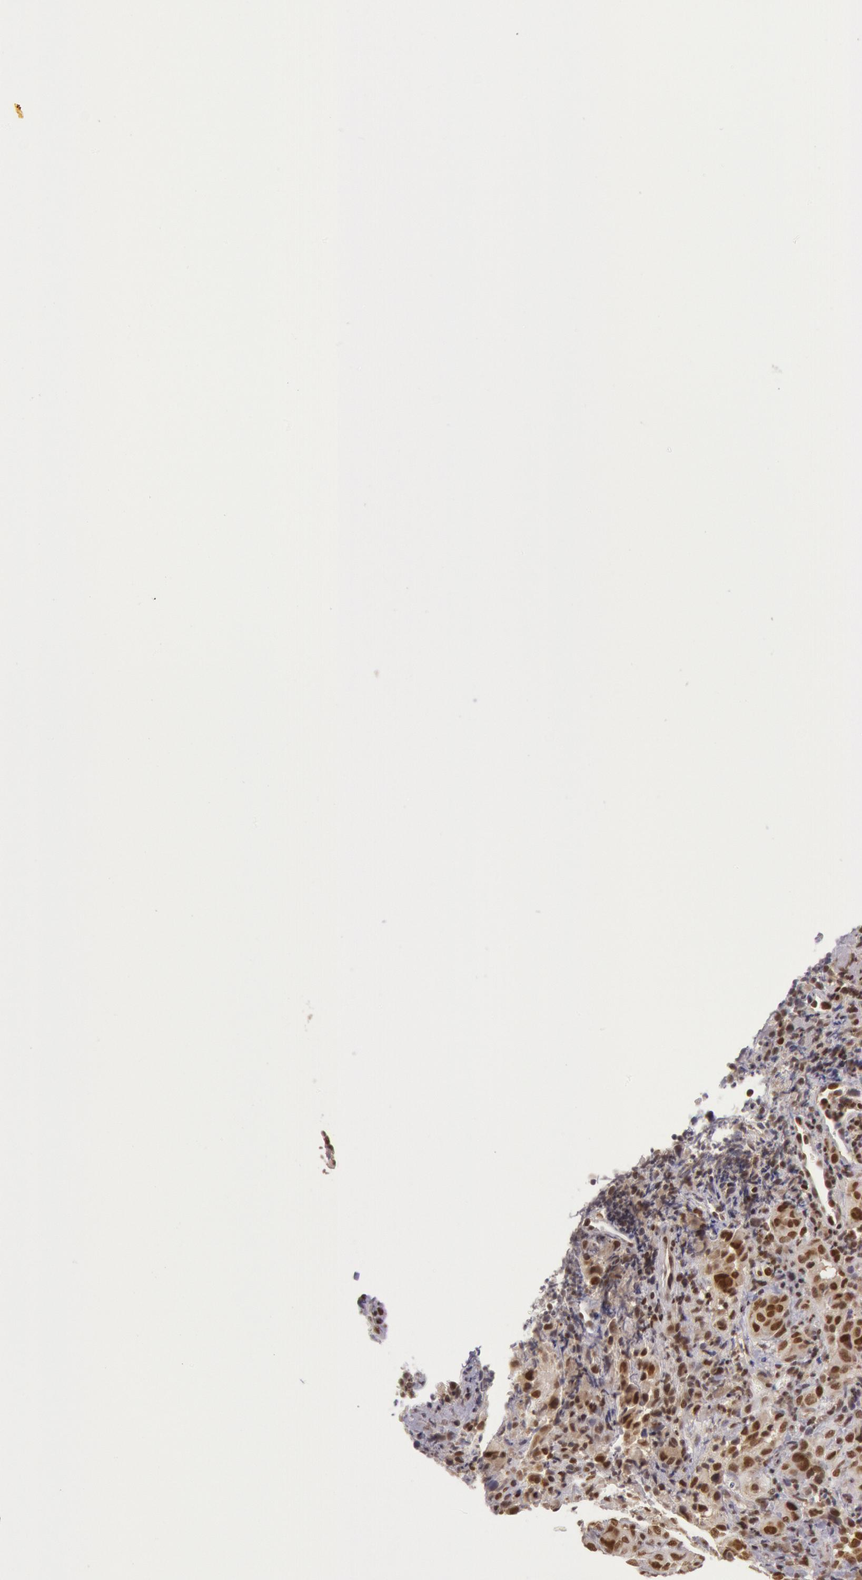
{"staining": {"intensity": "strong", "quantity": ">75%", "location": "nuclear"}, "tissue": "melanoma", "cell_type": "Tumor cells", "image_type": "cancer", "snomed": [{"axis": "morphology", "description": "Malignant melanoma, NOS"}, {"axis": "topography", "description": "Skin"}], "caption": "Melanoma tissue reveals strong nuclear staining in approximately >75% of tumor cells, visualized by immunohistochemistry.", "gene": "ESS2", "patient": {"sex": "male", "age": 75}}